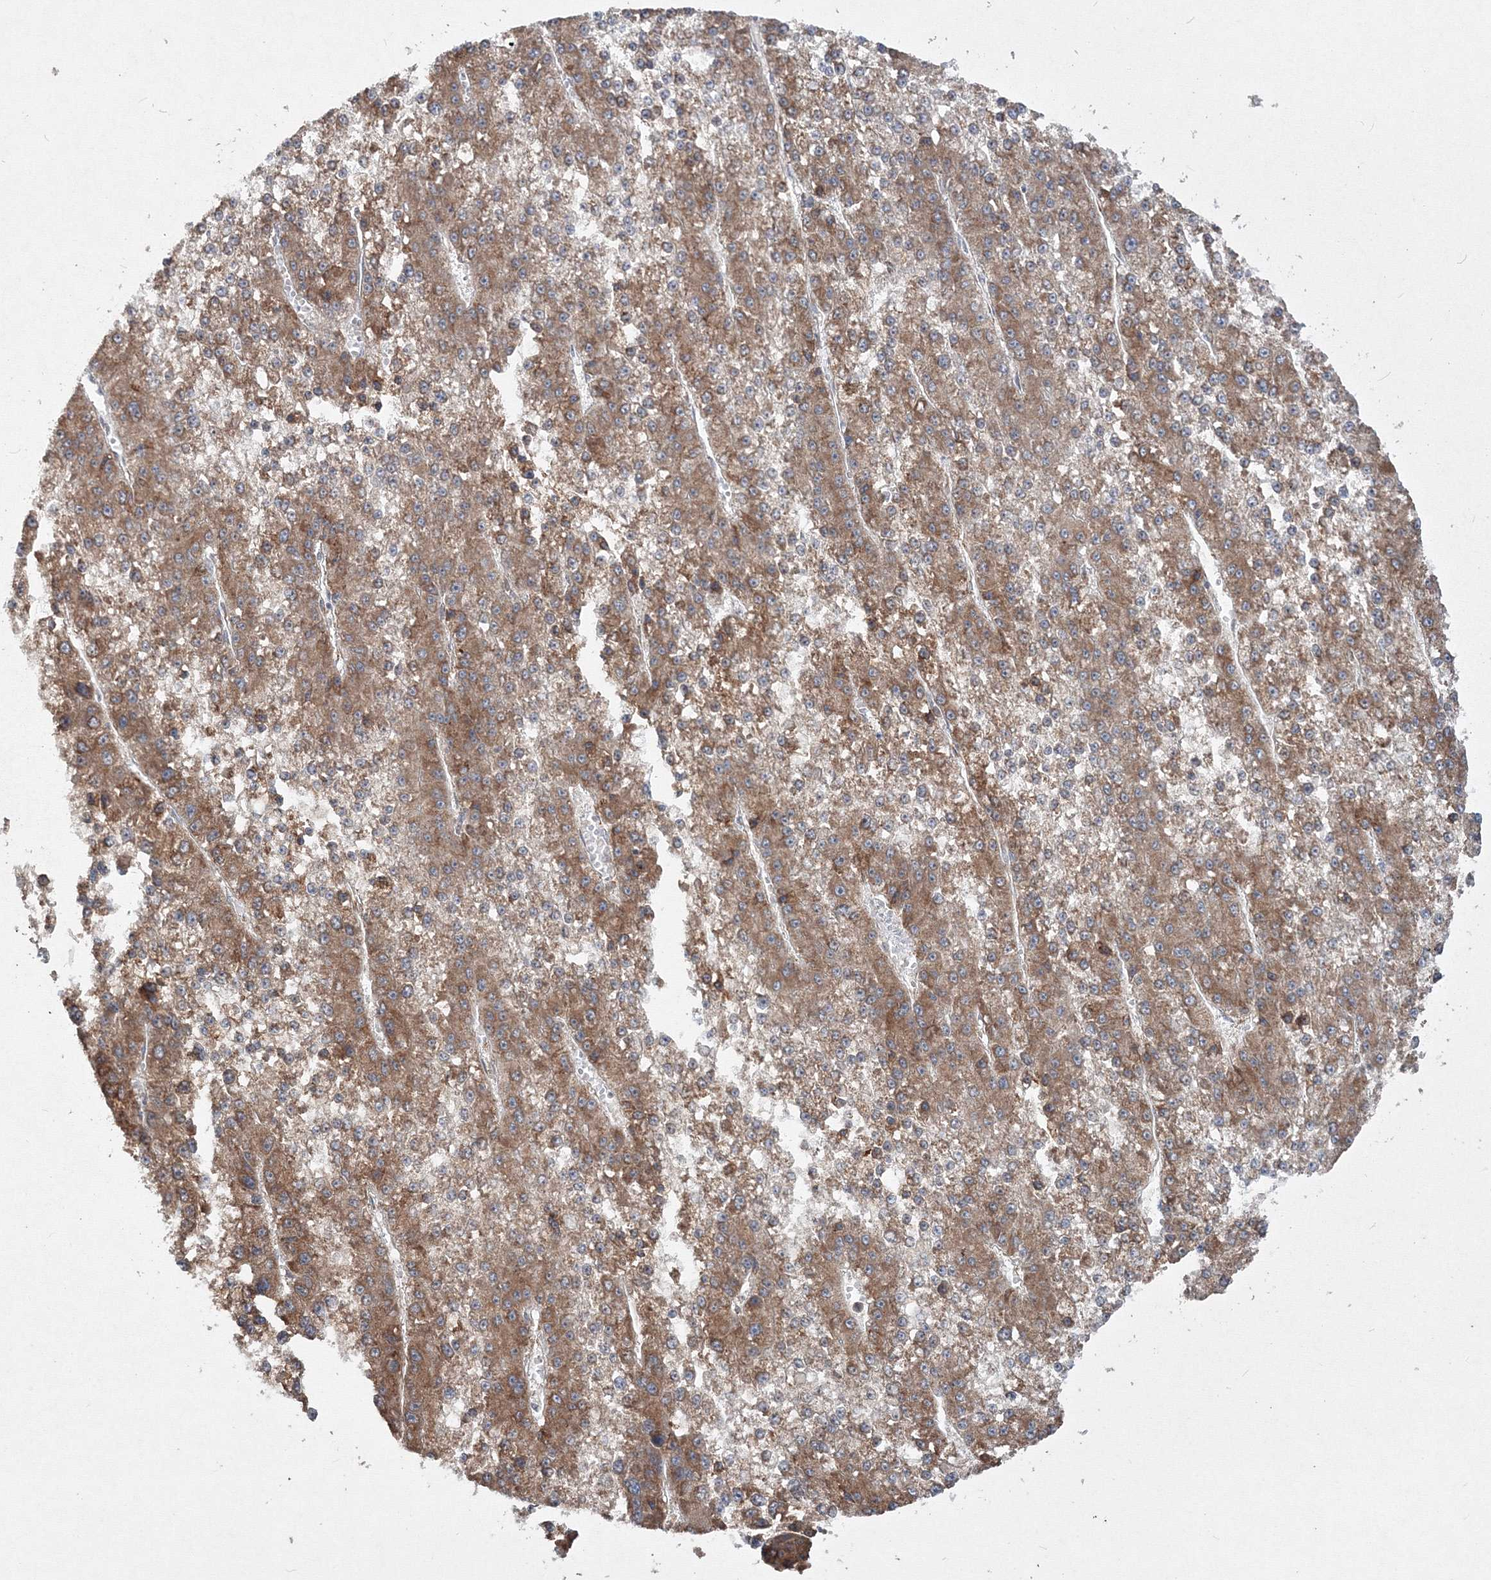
{"staining": {"intensity": "strong", "quantity": ">75%", "location": "cytoplasmic/membranous"}, "tissue": "liver cancer", "cell_type": "Tumor cells", "image_type": "cancer", "snomed": [{"axis": "morphology", "description": "Carcinoma, Hepatocellular, NOS"}, {"axis": "topography", "description": "Liver"}], "caption": "A micrograph showing strong cytoplasmic/membranous positivity in about >75% of tumor cells in liver cancer, as visualized by brown immunohistochemical staining.", "gene": "PEX13", "patient": {"sex": "female", "age": 73}}